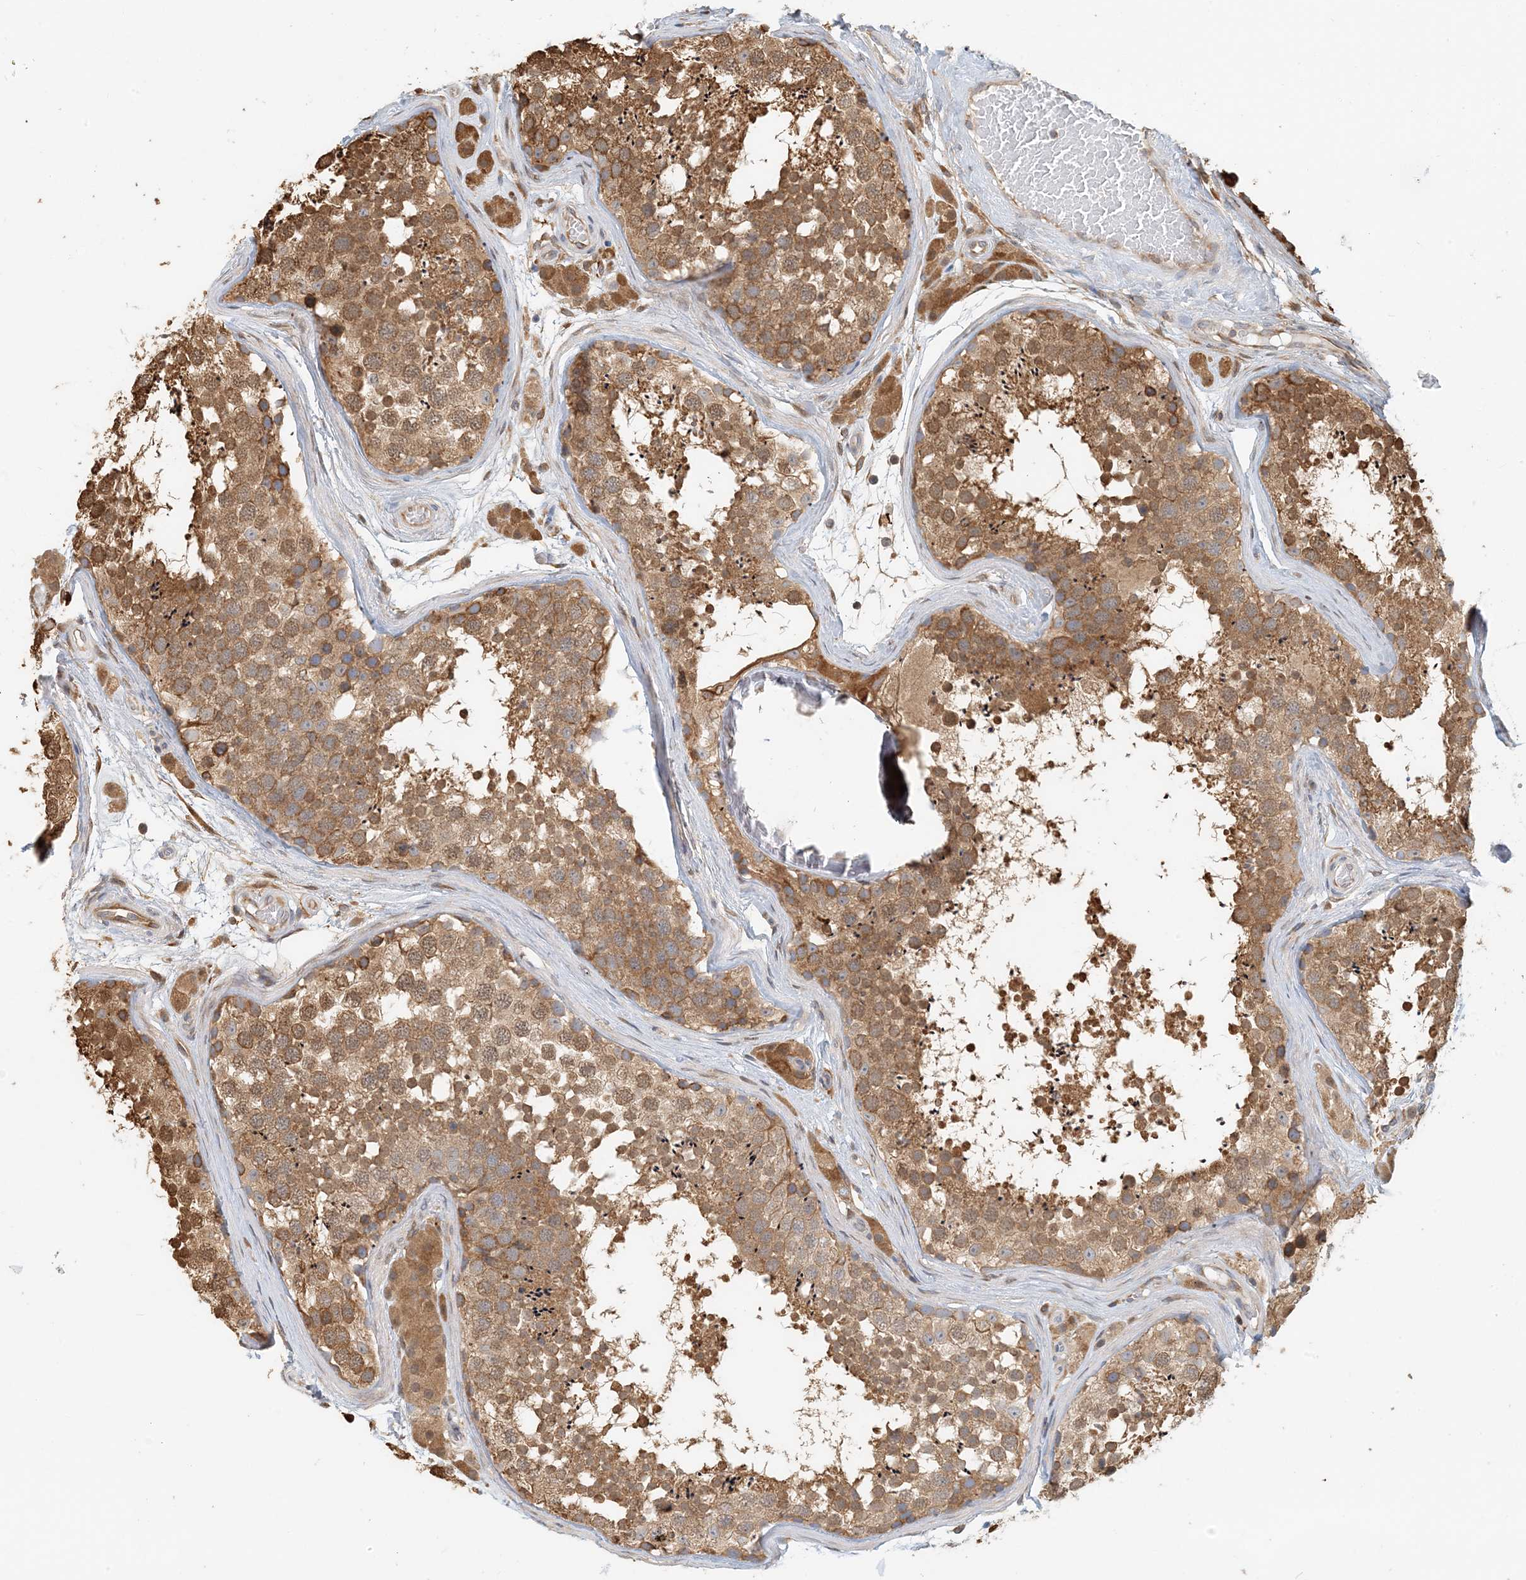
{"staining": {"intensity": "moderate", "quantity": ">75%", "location": "cytoplasmic/membranous"}, "tissue": "testis", "cell_type": "Cells in seminiferous ducts", "image_type": "normal", "snomed": [{"axis": "morphology", "description": "Normal tissue, NOS"}, {"axis": "topography", "description": "Testis"}], "caption": "Approximately >75% of cells in seminiferous ducts in unremarkable testis reveal moderate cytoplasmic/membranous protein staining as visualized by brown immunohistochemical staining.", "gene": "HNMT", "patient": {"sex": "male", "age": 56}}